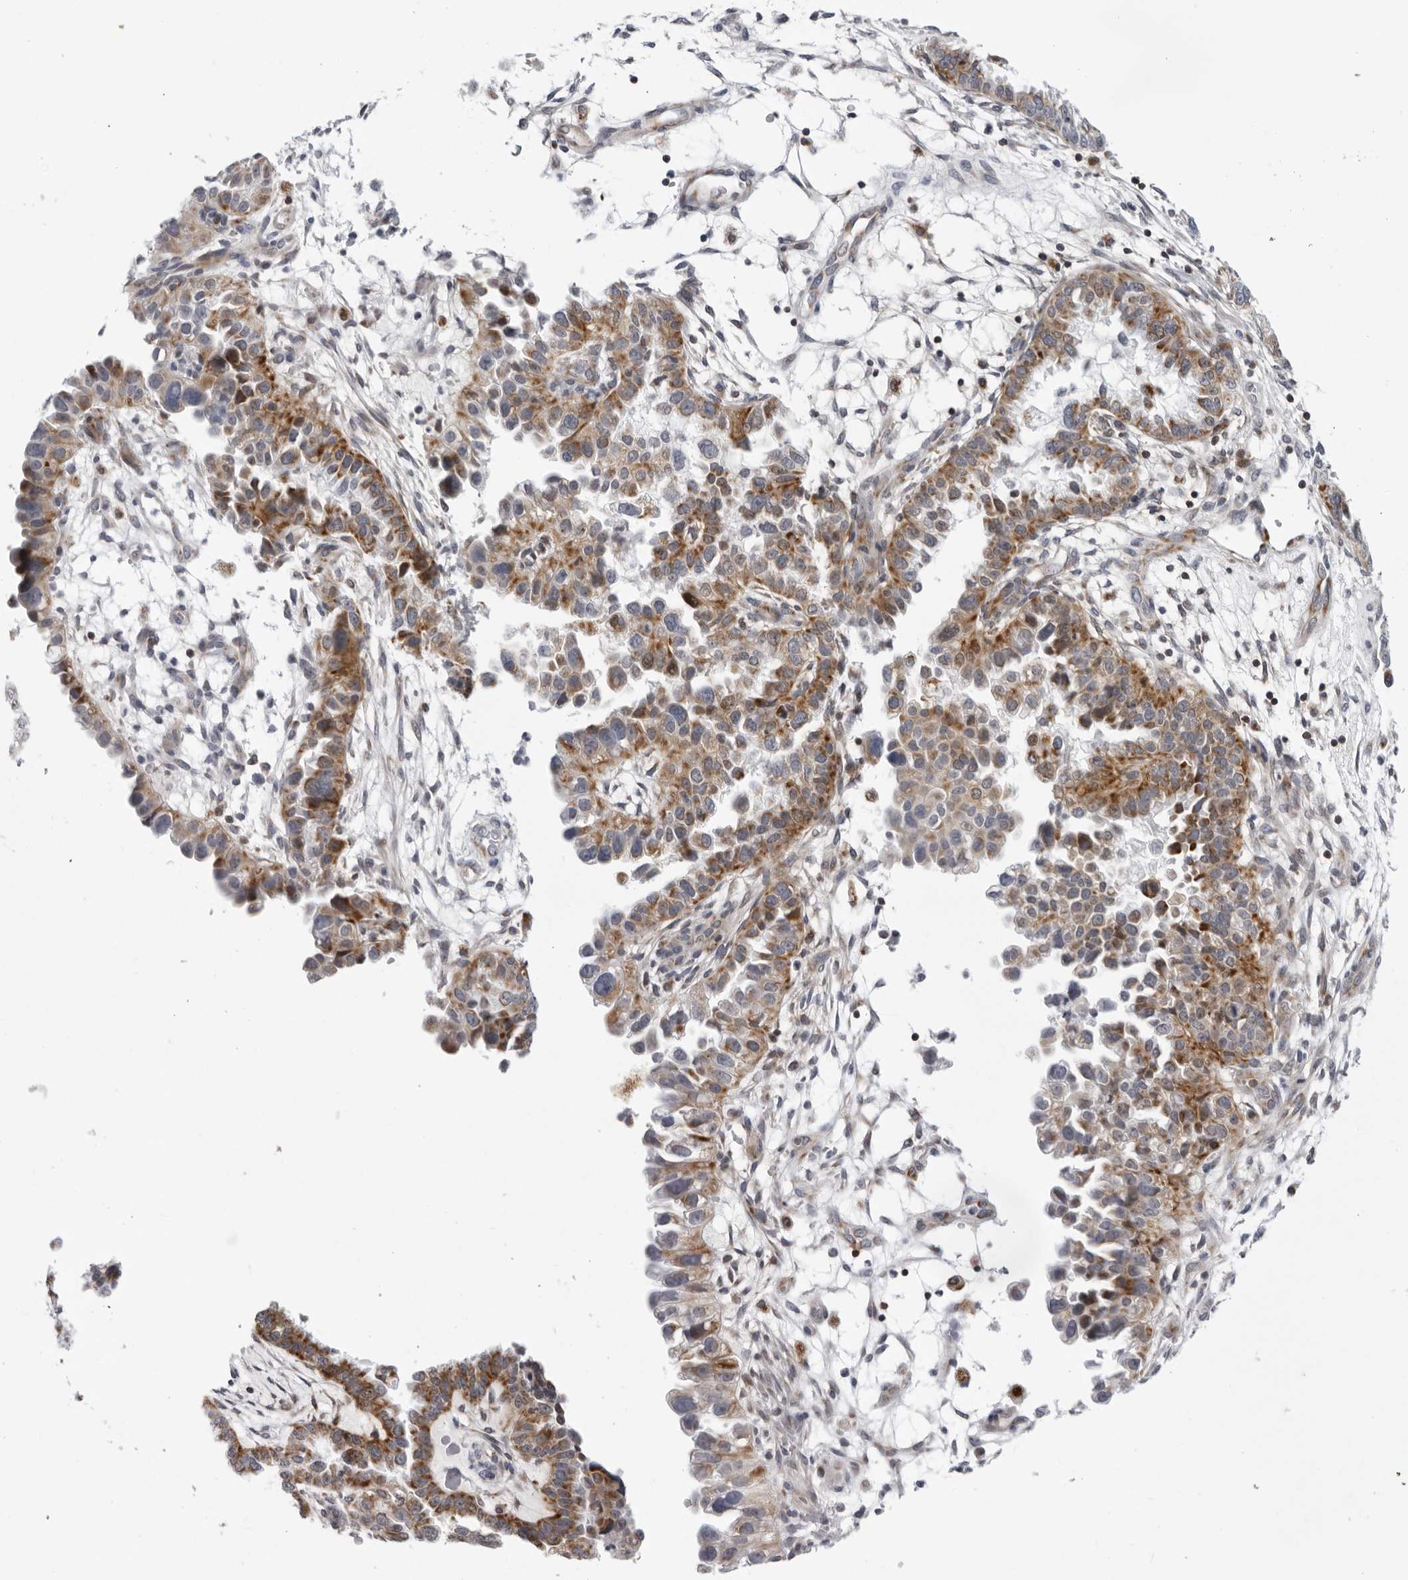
{"staining": {"intensity": "moderate", "quantity": ">75%", "location": "cytoplasmic/membranous"}, "tissue": "endometrial cancer", "cell_type": "Tumor cells", "image_type": "cancer", "snomed": [{"axis": "morphology", "description": "Adenocarcinoma, NOS"}, {"axis": "topography", "description": "Endometrium"}], "caption": "Protein expression analysis of adenocarcinoma (endometrial) reveals moderate cytoplasmic/membranous positivity in approximately >75% of tumor cells.", "gene": "CPT2", "patient": {"sex": "female", "age": 85}}